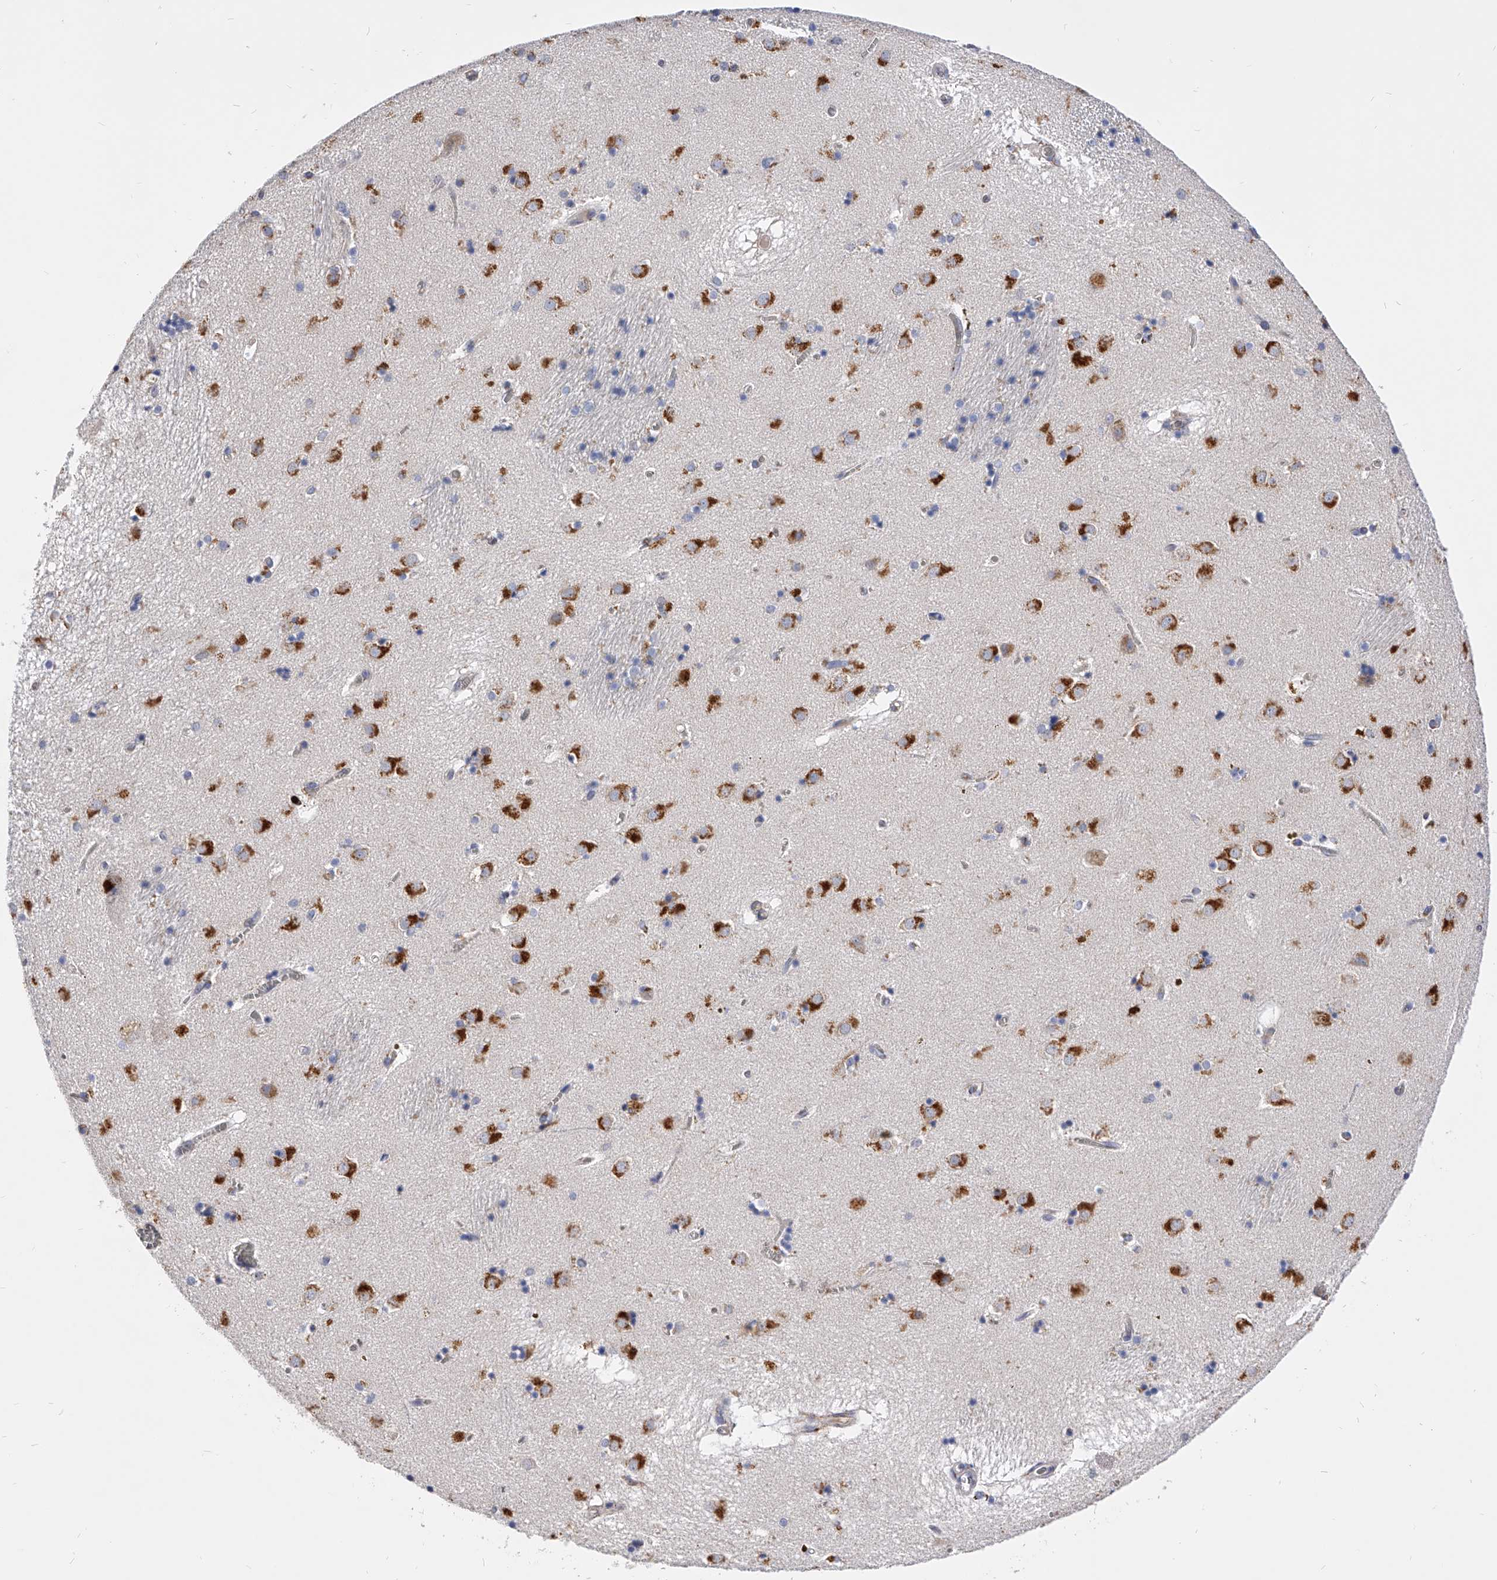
{"staining": {"intensity": "negative", "quantity": "none", "location": "none"}, "tissue": "caudate", "cell_type": "Glial cells", "image_type": "normal", "snomed": [{"axis": "morphology", "description": "Normal tissue, NOS"}, {"axis": "topography", "description": "Lateral ventricle wall"}], "caption": "The histopathology image shows no significant staining in glial cells of caudate.", "gene": "ZNF529", "patient": {"sex": "male", "age": 70}}